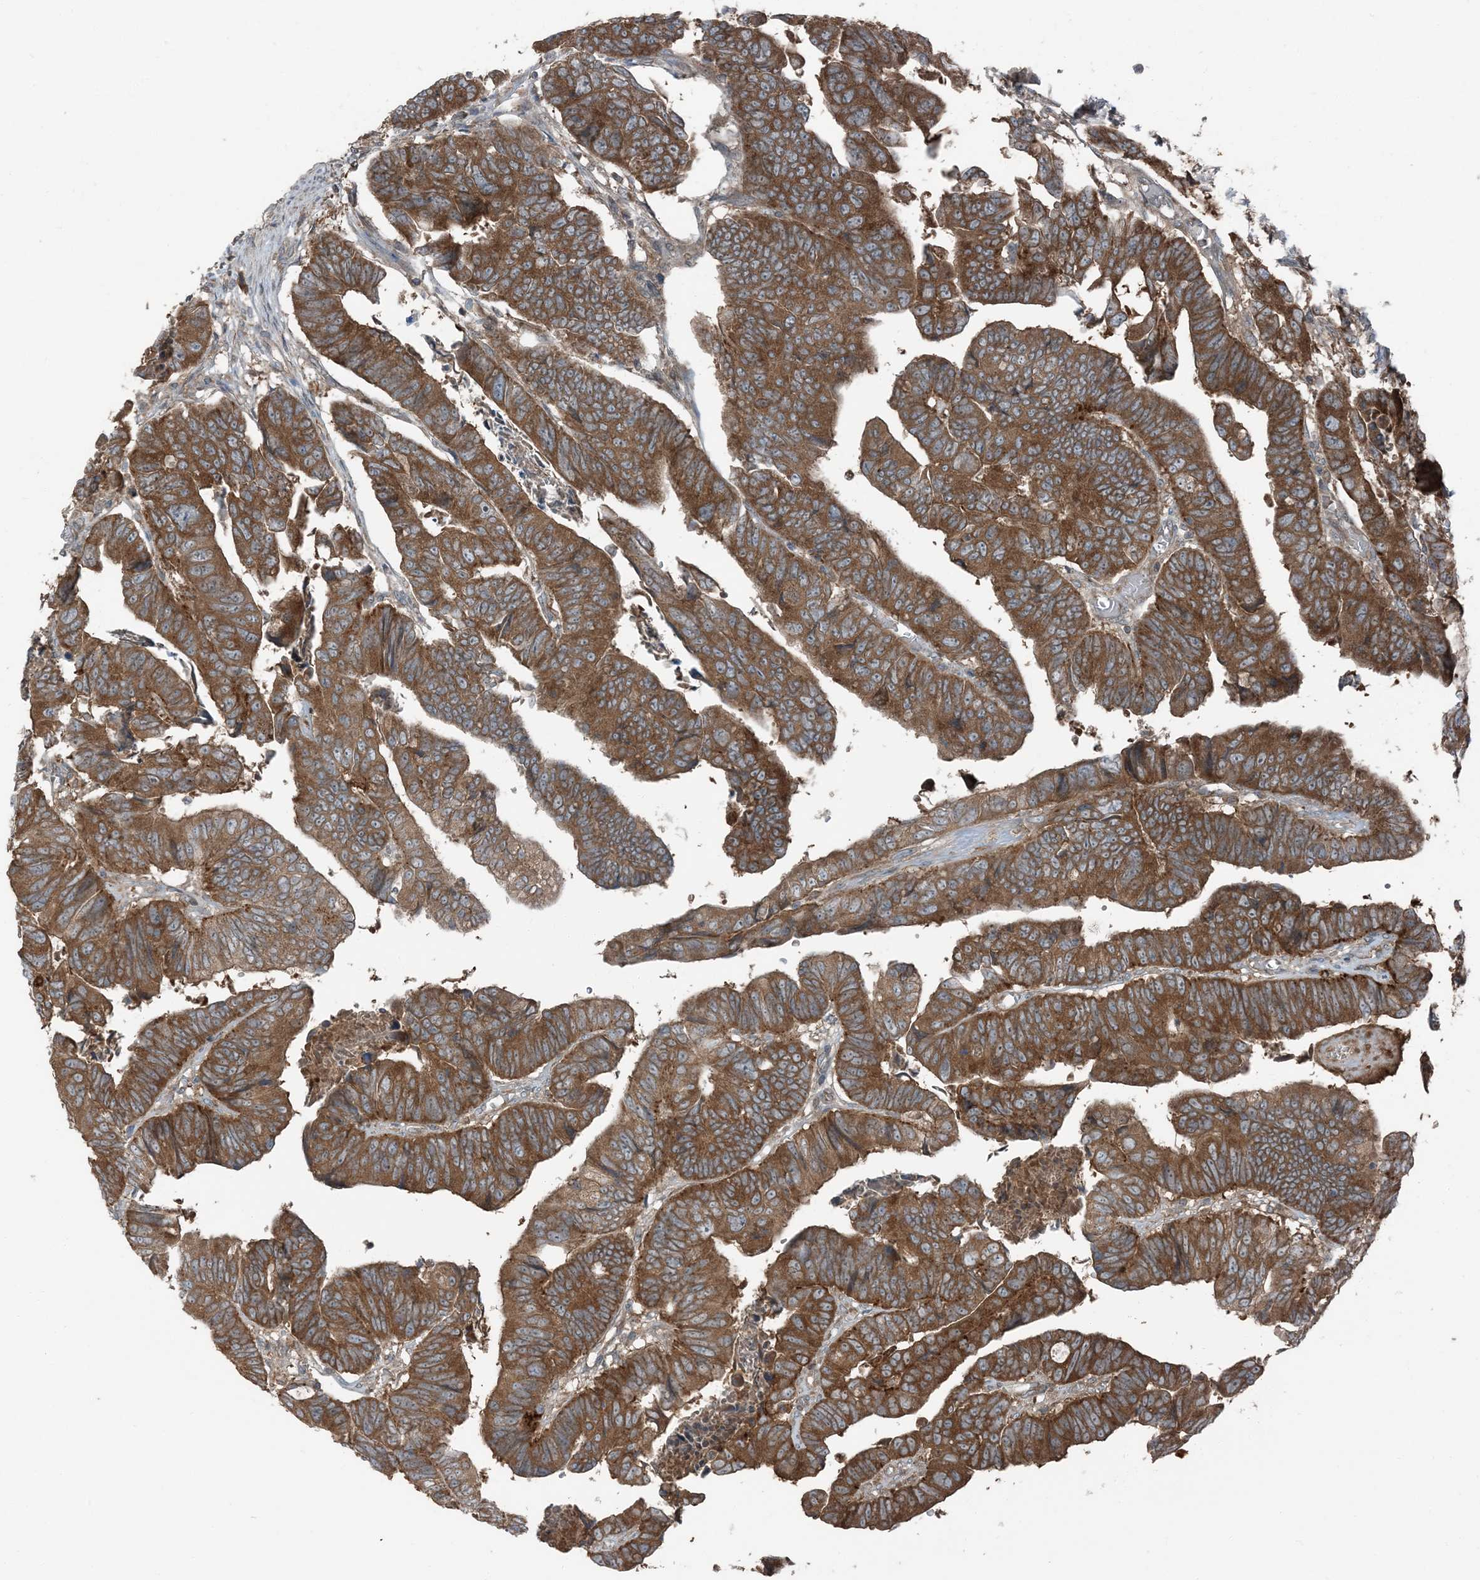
{"staining": {"intensity": "moderate", "quantity": ">75%", "location": "cytoplasmic/membranous"}, "tissue": "colorectal cancer", "cell_type": "Tumor cells", "image_type": "cancer", "snomed": [{"axis": "morphology", "description": "Adenocarcinoma, NOS"}, {"axis": "topography", "description": "Rectum"}], "caption": "Immunohistochemical staining of adenocarcinoma (colorectal) demonstrates medium levels of moderate cytoplasmic/membranous expression in about >75% of tumor cells.", "gene": "RAB3GAP1", "patient": {"sex": "female", "age": 65}}